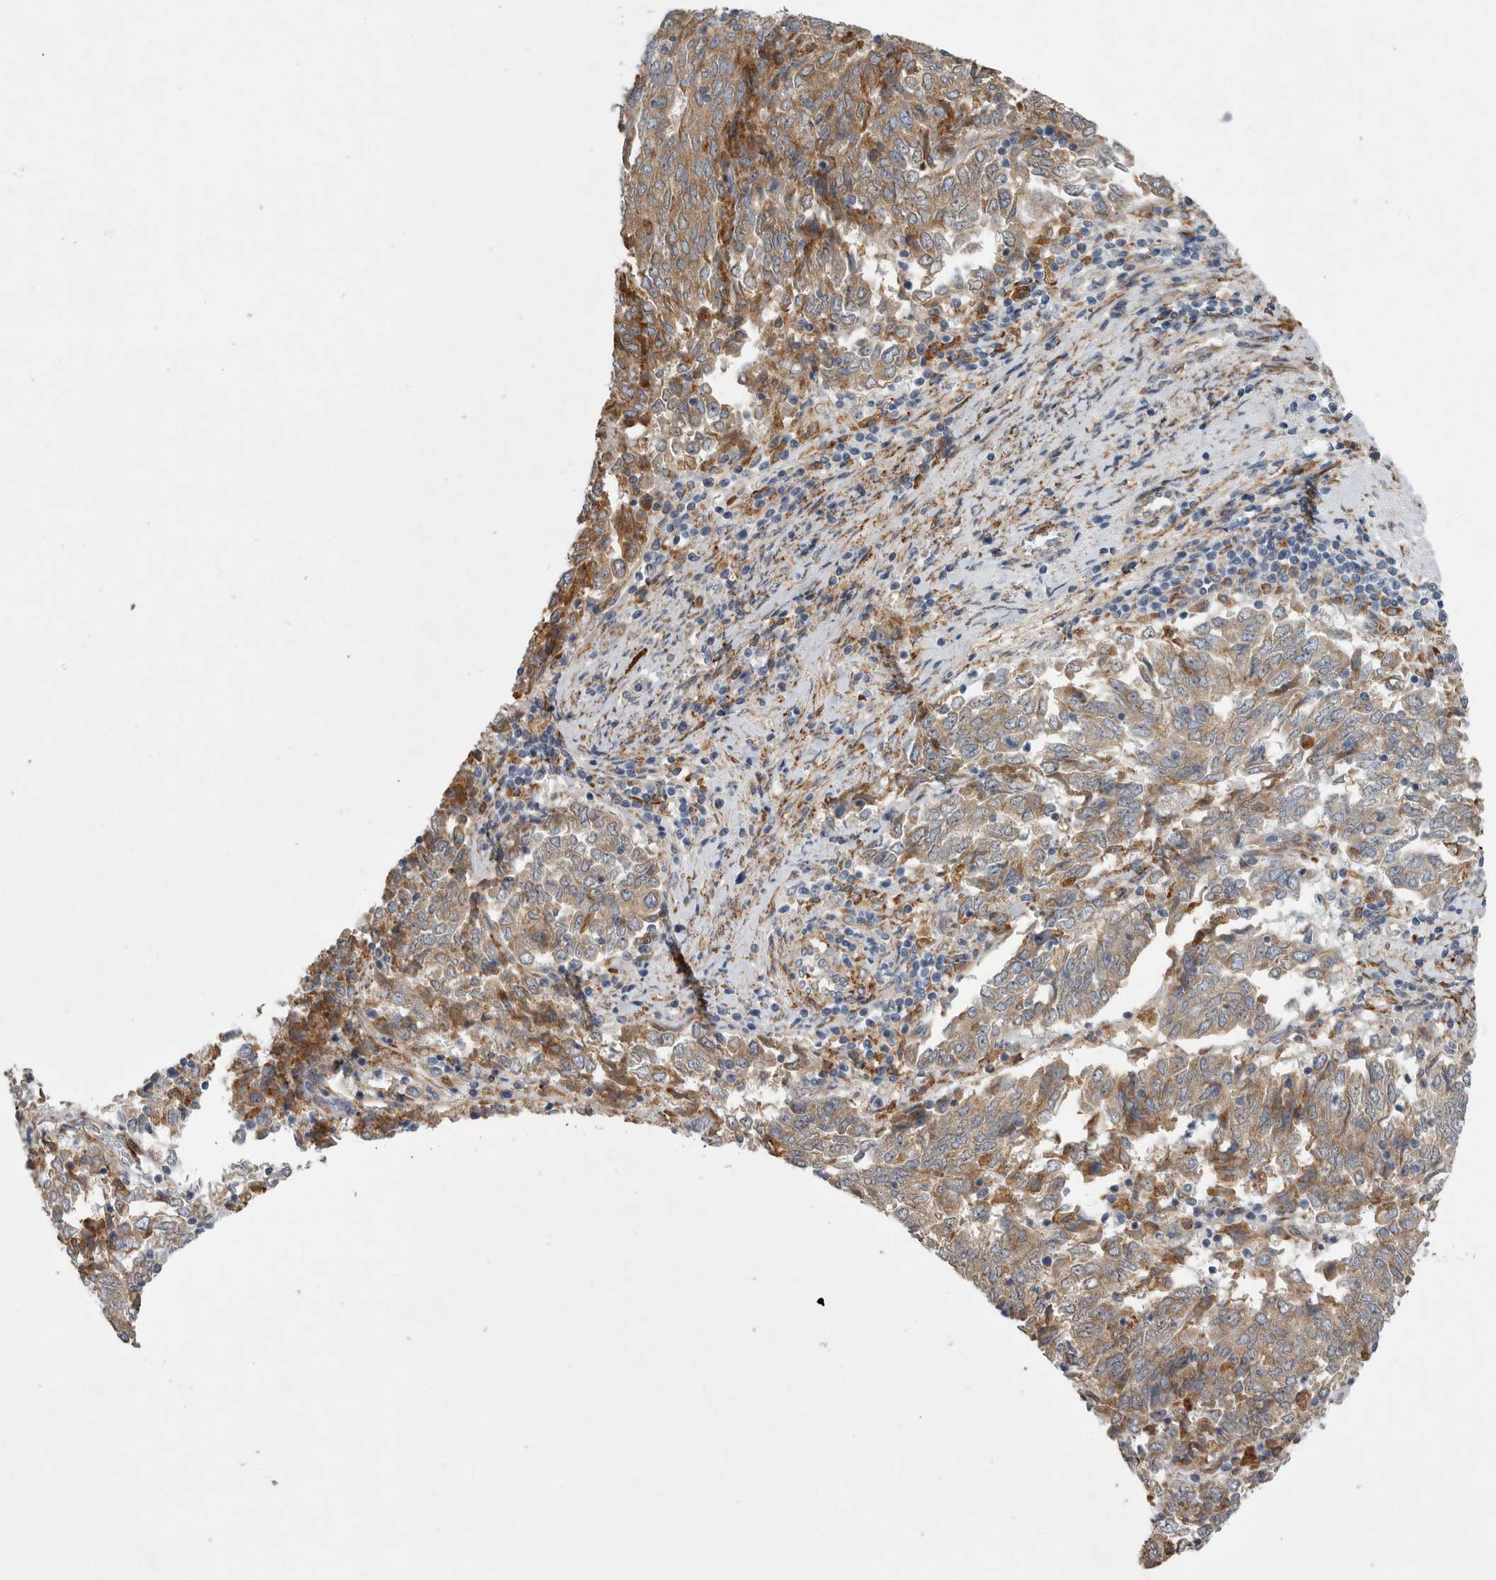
{"staining": {"intensity": "weak", "quantity": ">75%", "location": "cytoplasmic/membranous"}, "tissue": "endometrial cancer", "cell_type": "Tumor cells", "image_type": "cancer", "snomed": [{"axis": "morphology", "description": "Adenocarcinoma, NOS"}, {"axis": "topography", "description": "Endometrium"}], "caption": "DAB (3,3'-diaminobenzidine) immunohistochemical staining of adenocarcinoma (endometrial) displays weak cytoplasmic/membranous protein expression in about >75% of tumor cells. (brown staining indicates protein expression, while blue staining denotes nuclei).", "gene": "MINPP1", "patient": {"sex": "female", "age": 80}}